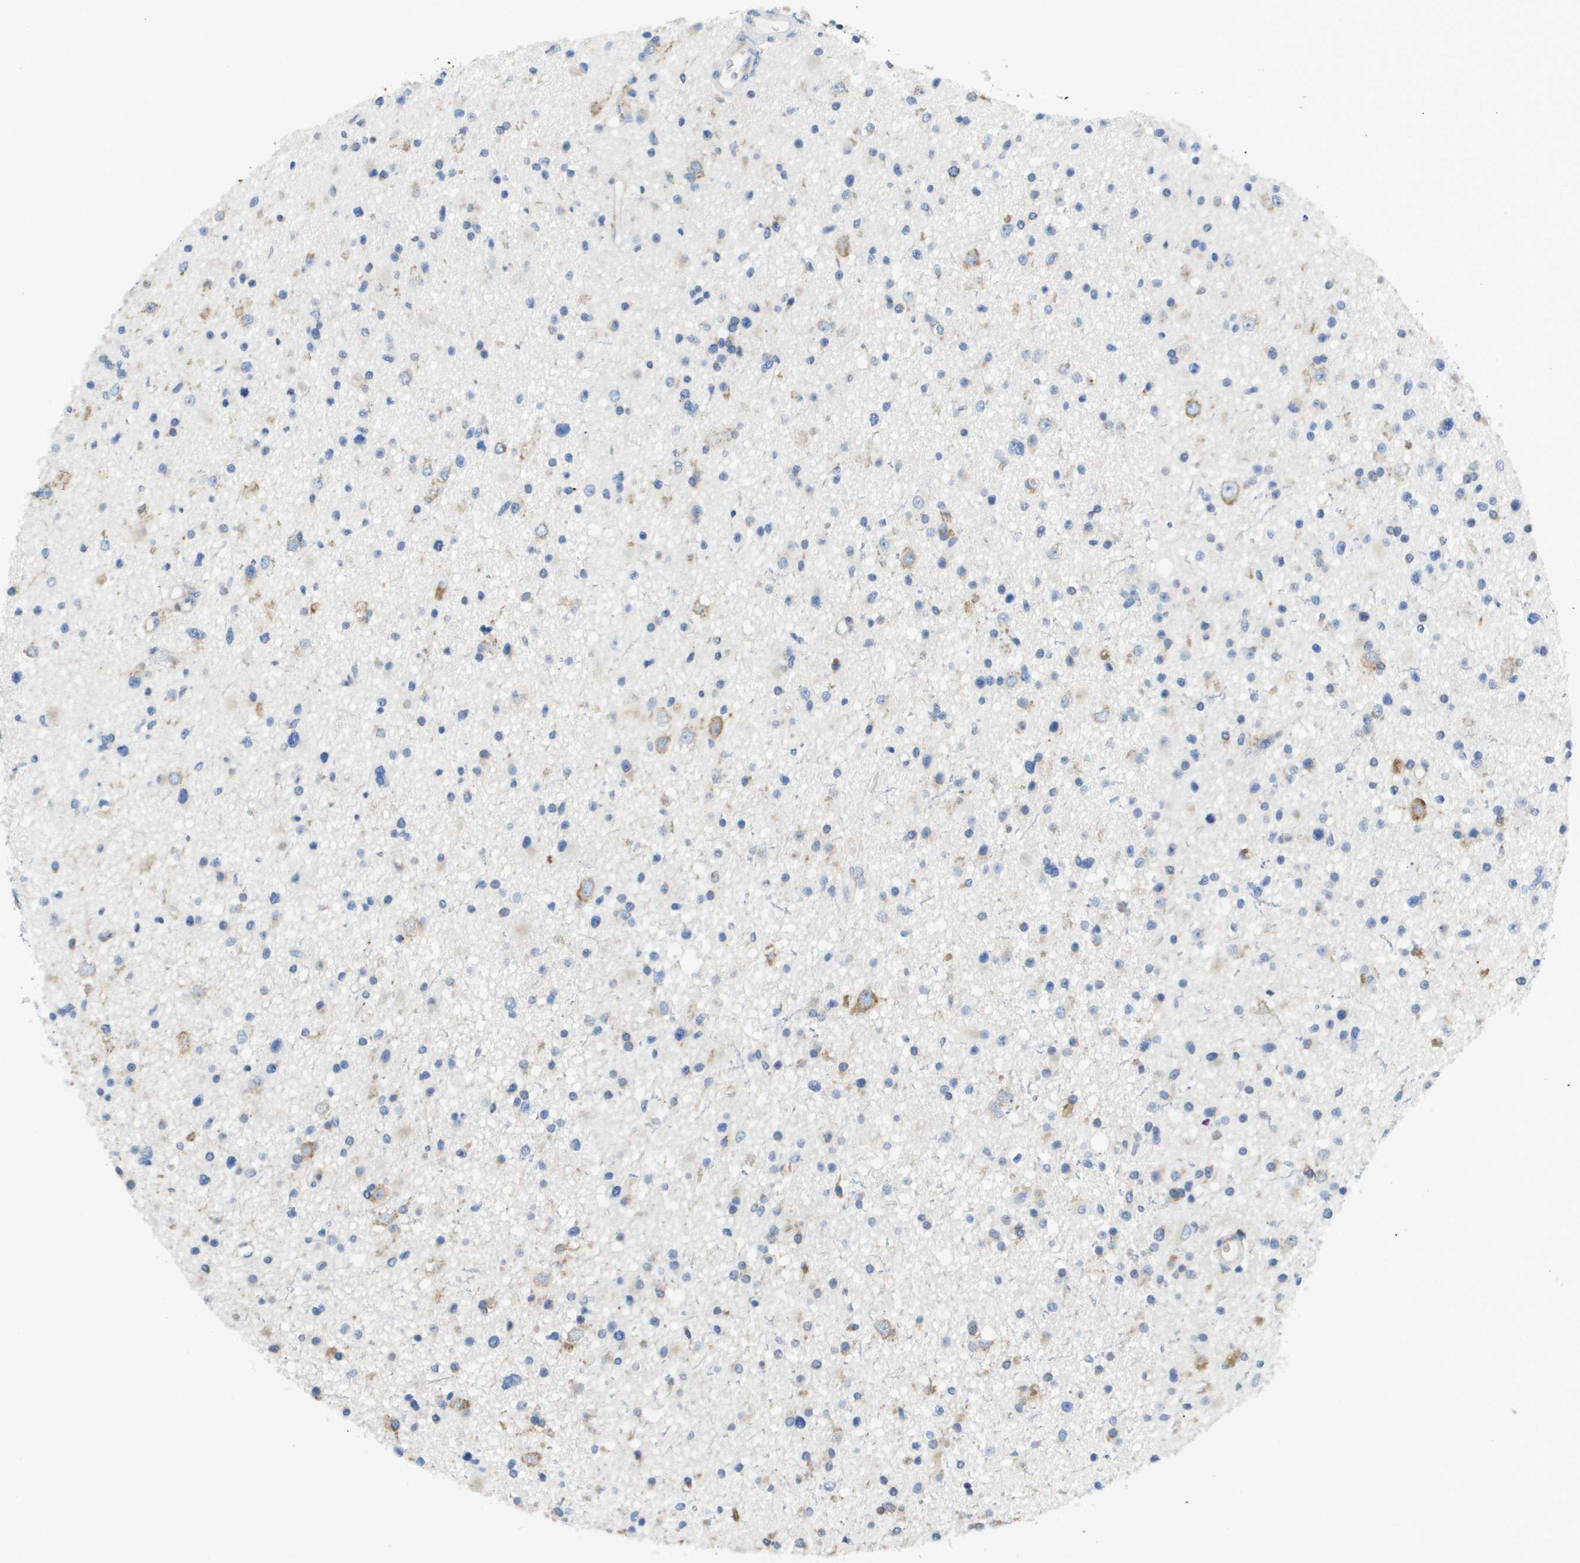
{"staining": {"intensity": "negative", "quantity": "none", "location": "none"}, "tissue": "glioma", "cell_type": "Tumor cells", "image_type": "cancer", "snomed": [{"axis": "morphology", "description": "Glioma, malignant, High grade"}, {"axis": "topography", "description": "Brain"}], "caption": "DAB (3,3'-diaminobenzidine) immunohistochemical staining of human malignant high-grade glioma displays no significant positivity in tumor cells.", "gene": "SDR42E1", "patient": {"sex": "male", "age": 33}}